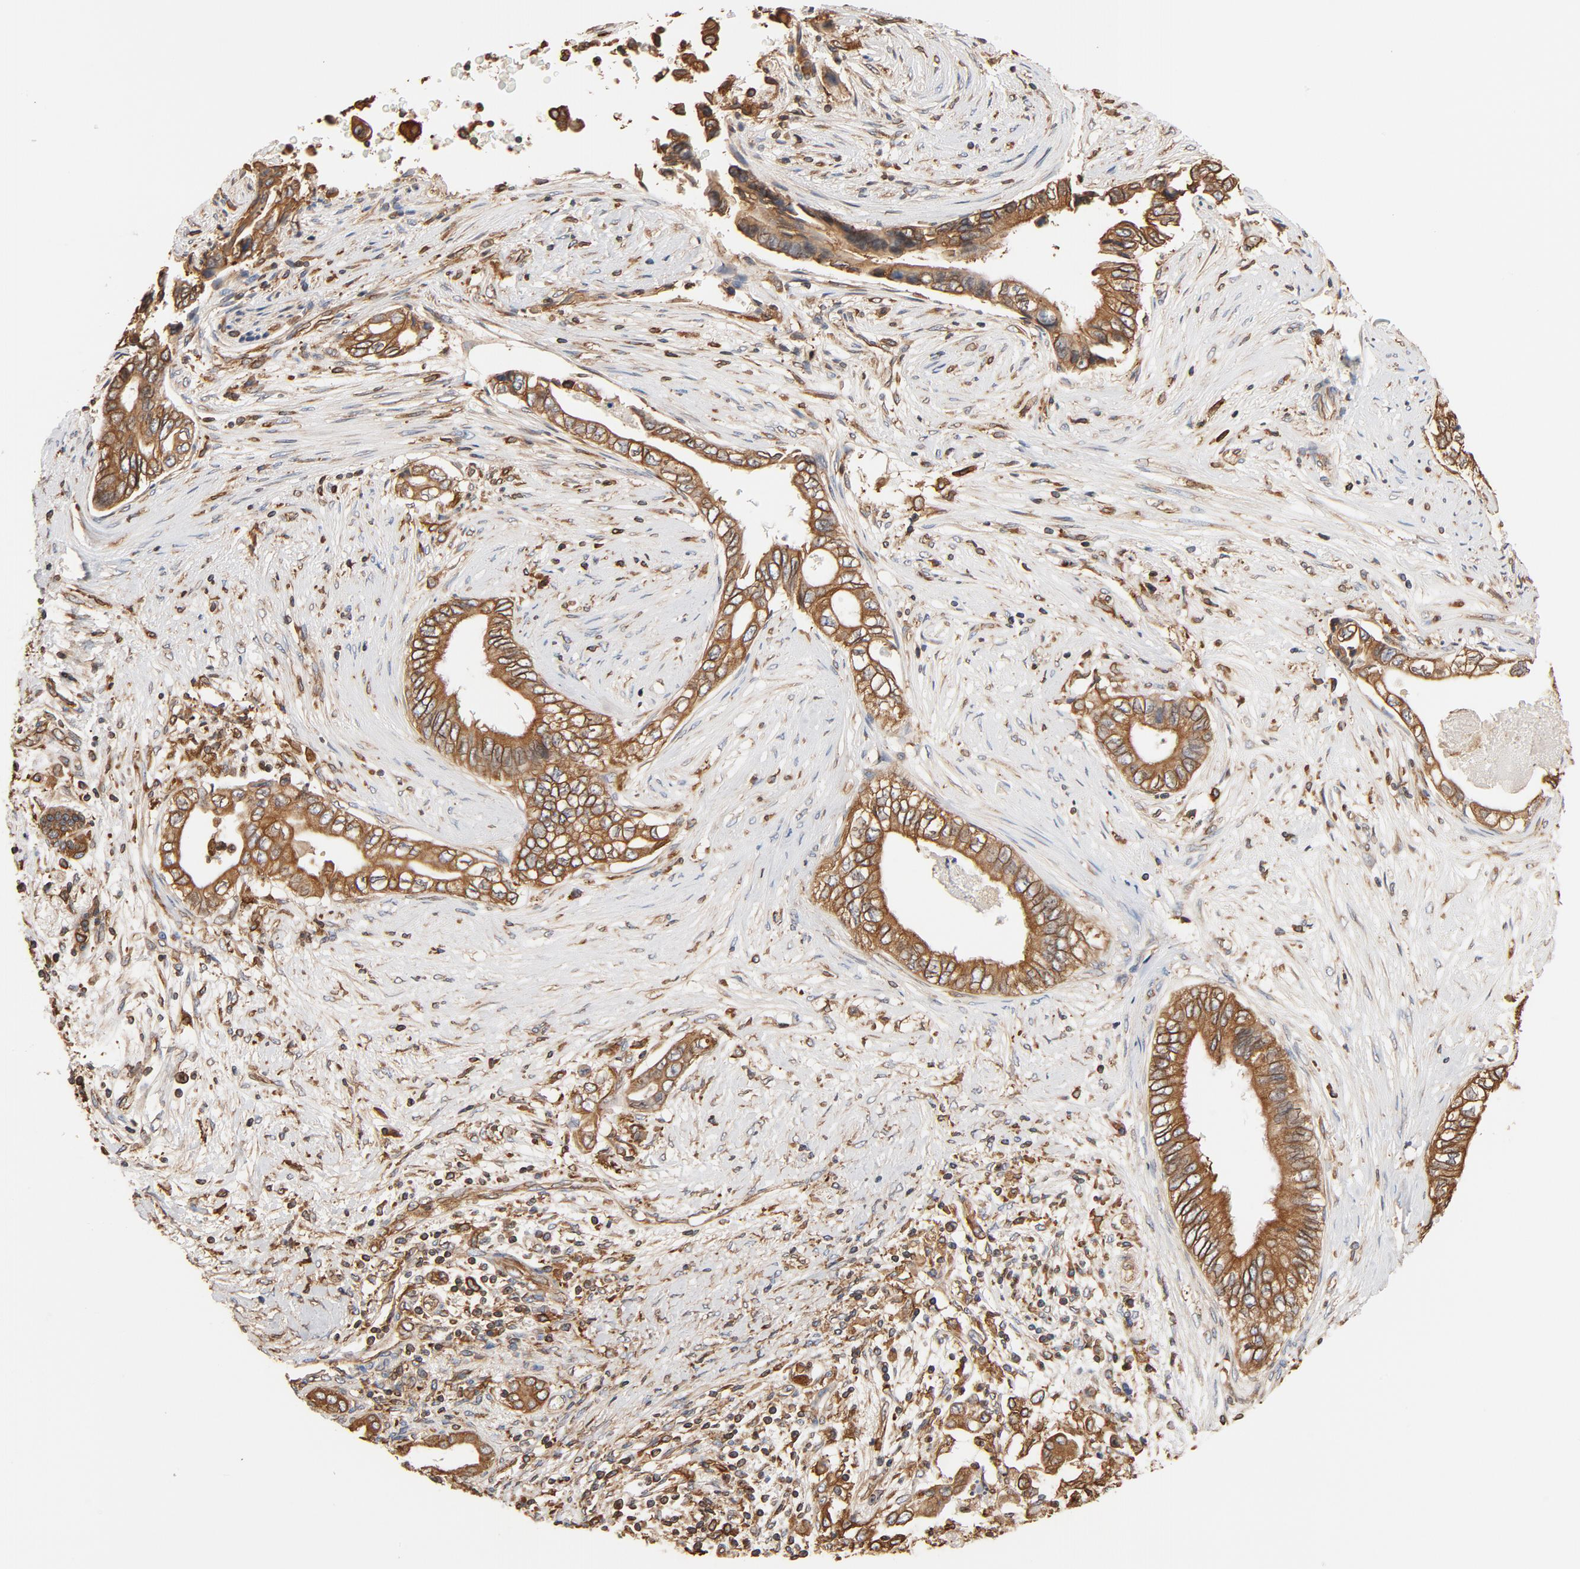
{"staining": {"intensity": "strong", "quantity": ">75%", "location": "cytoplasmic/membranous"}, "tissue": "pancreatic cancer", "cell_type": "Tumor cells", "image_type": "cancer", "snomed": [{"axis": "morphology", "description": "Adenocarcinoma, NOS"}, {"axis": "topography", "description": "Pancreas"}], "caption": "DAB immunohistochemical staining of pancreatic cancer (adenocarcinoma) displays strong cytoplasmic/membranous protein expression in about >75% of tumor cells. The staining was performed using DAB to visualize the protein expression in brown, while the nuclei were stained in blue with hematoxylin (Magnification: 20x).", "gene": "BCAP31", "patient": {"sex": "female", "age": 66}}